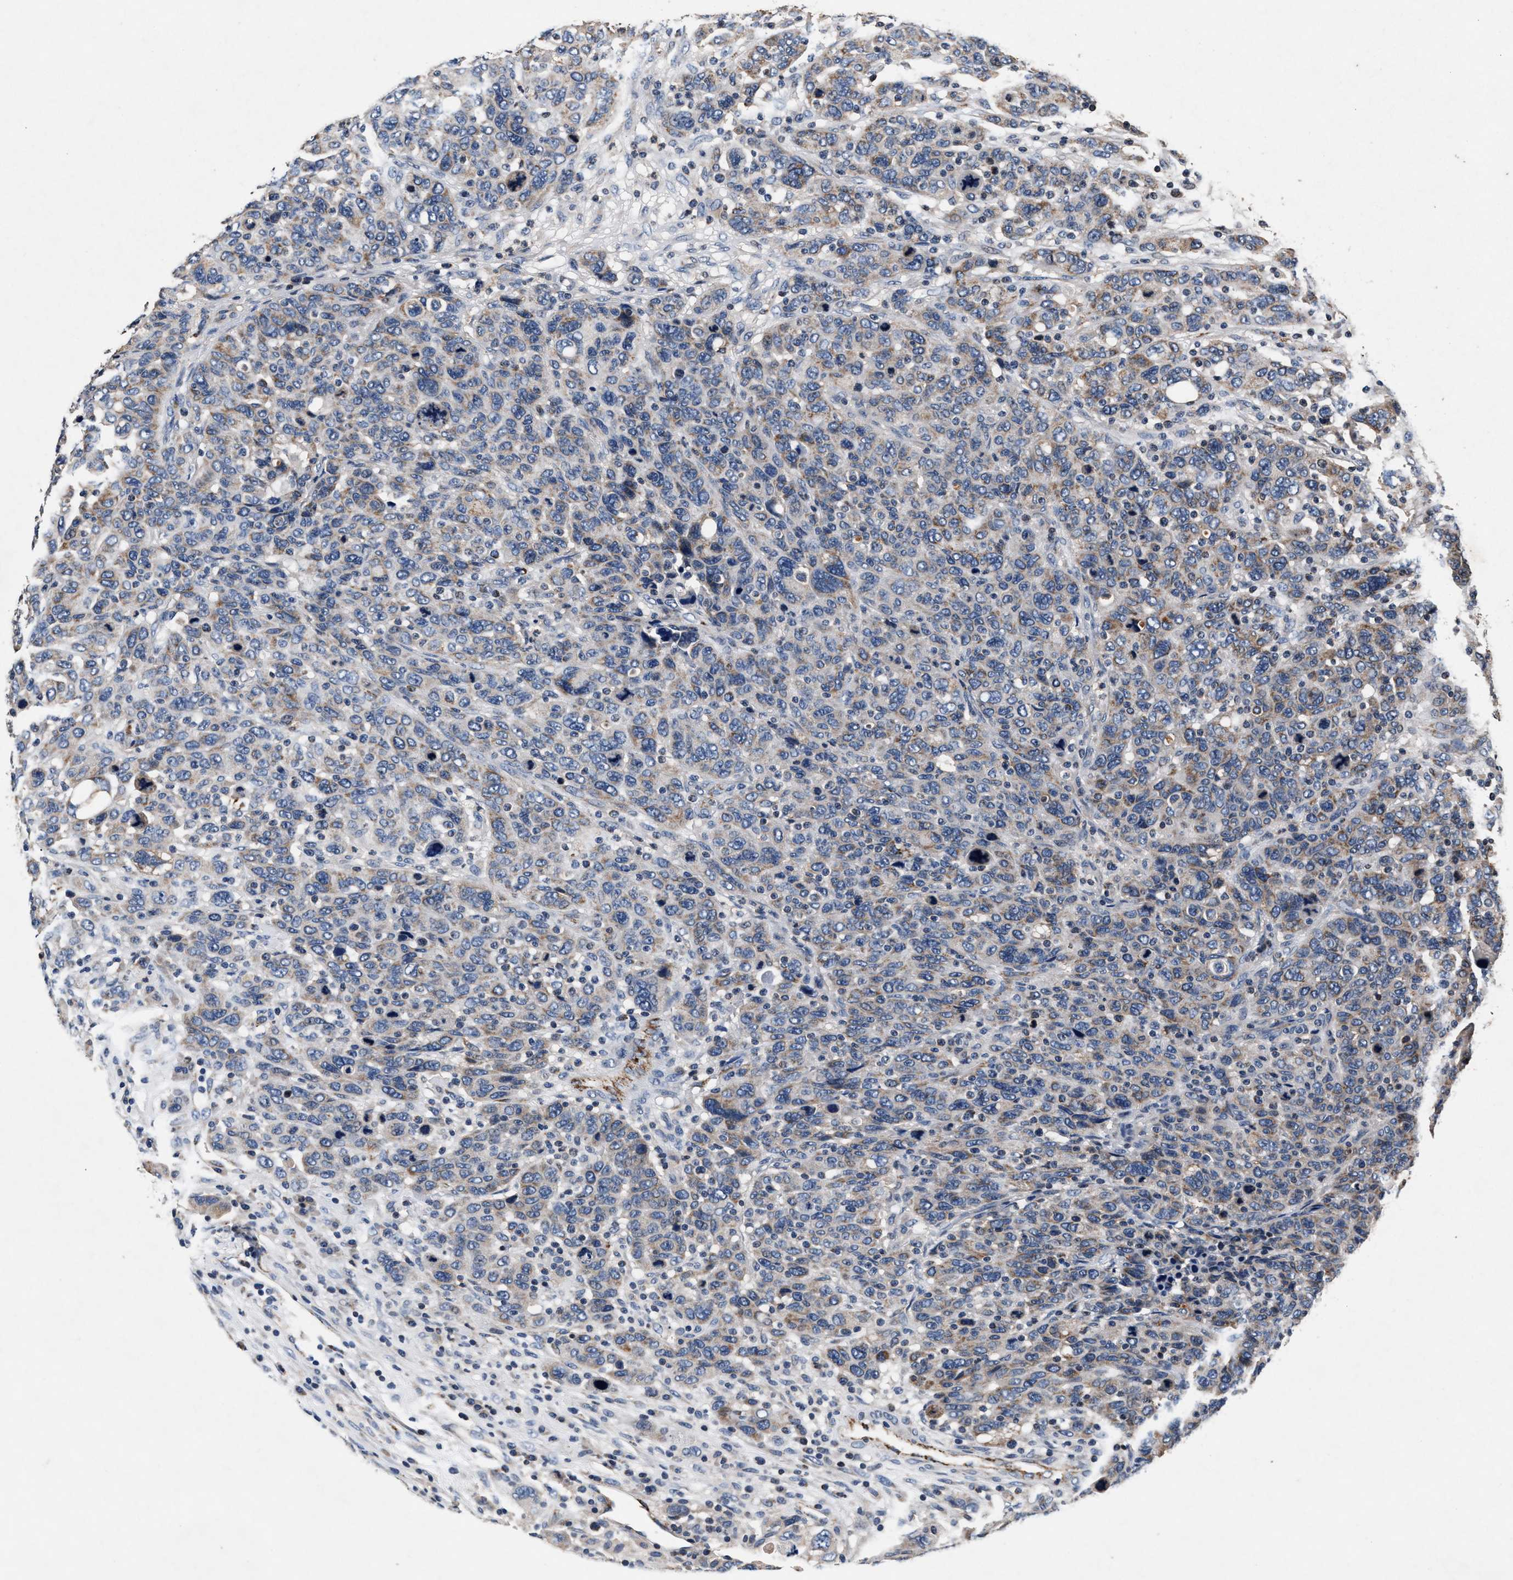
{"staining": {"intensity": "weak", "quantity": "<25%", "location": "cytoplasmic/membranous"}, "tissue": "breast cancer", "cell_type": "Tumor cells", "image_type": "cancer", "snomed": [{"axis": "morphology", "description": "Duct carcinoma"}, {"axis": "topography", "description": "Breast"}], "caption": "An image of human breast cancer is negative for staining in tumor cells. (DAB IHC, high magnification).", "gene": "PKD2L1", "patient": {"sex": "female", "age": 37}}